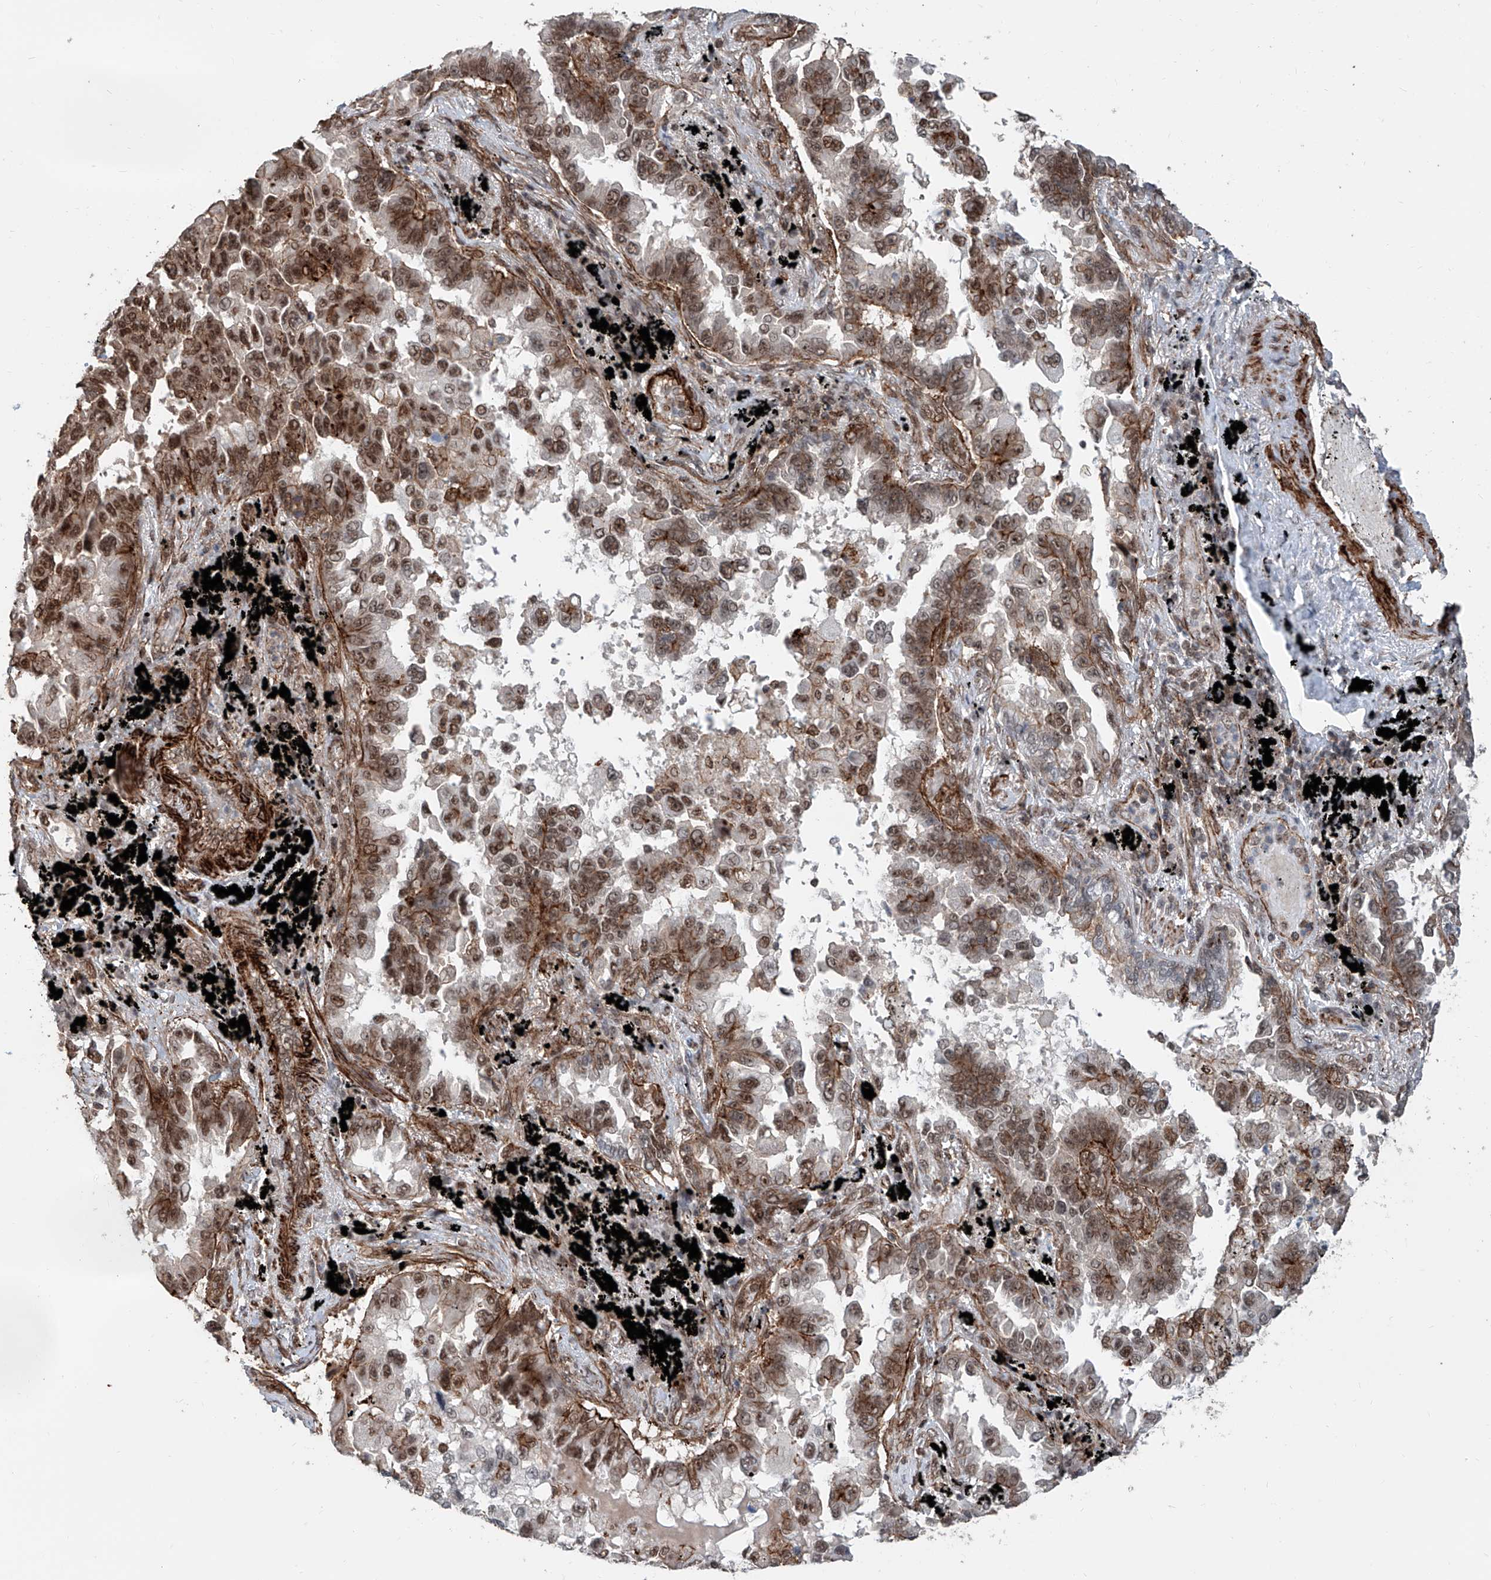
{"staining": {"intensity": "moderate", "quantity": ">75%", "location": "nuclear"}, "tissue": "lung cancer", "cell_type": "Tumor cells", "image_type": "cancer", "snomed": [{"axis": "morphology", "description": "Adenocarcinoma, NOS"}, {"axis": "topography", "description": "Lung"}], "caption": "Protein analysis of lung cancer (adenocarcinoma) tissue displays moderate nuclear expression in approximately >75% of tumor cells. The staining was performed using DAB to visualize the protein expression in brown, while the nuclei were stained in blue with hematoxylin (Magnification: 20x).", "gene": "SDE2", "patient": {"sex": "female", "age": 67}}